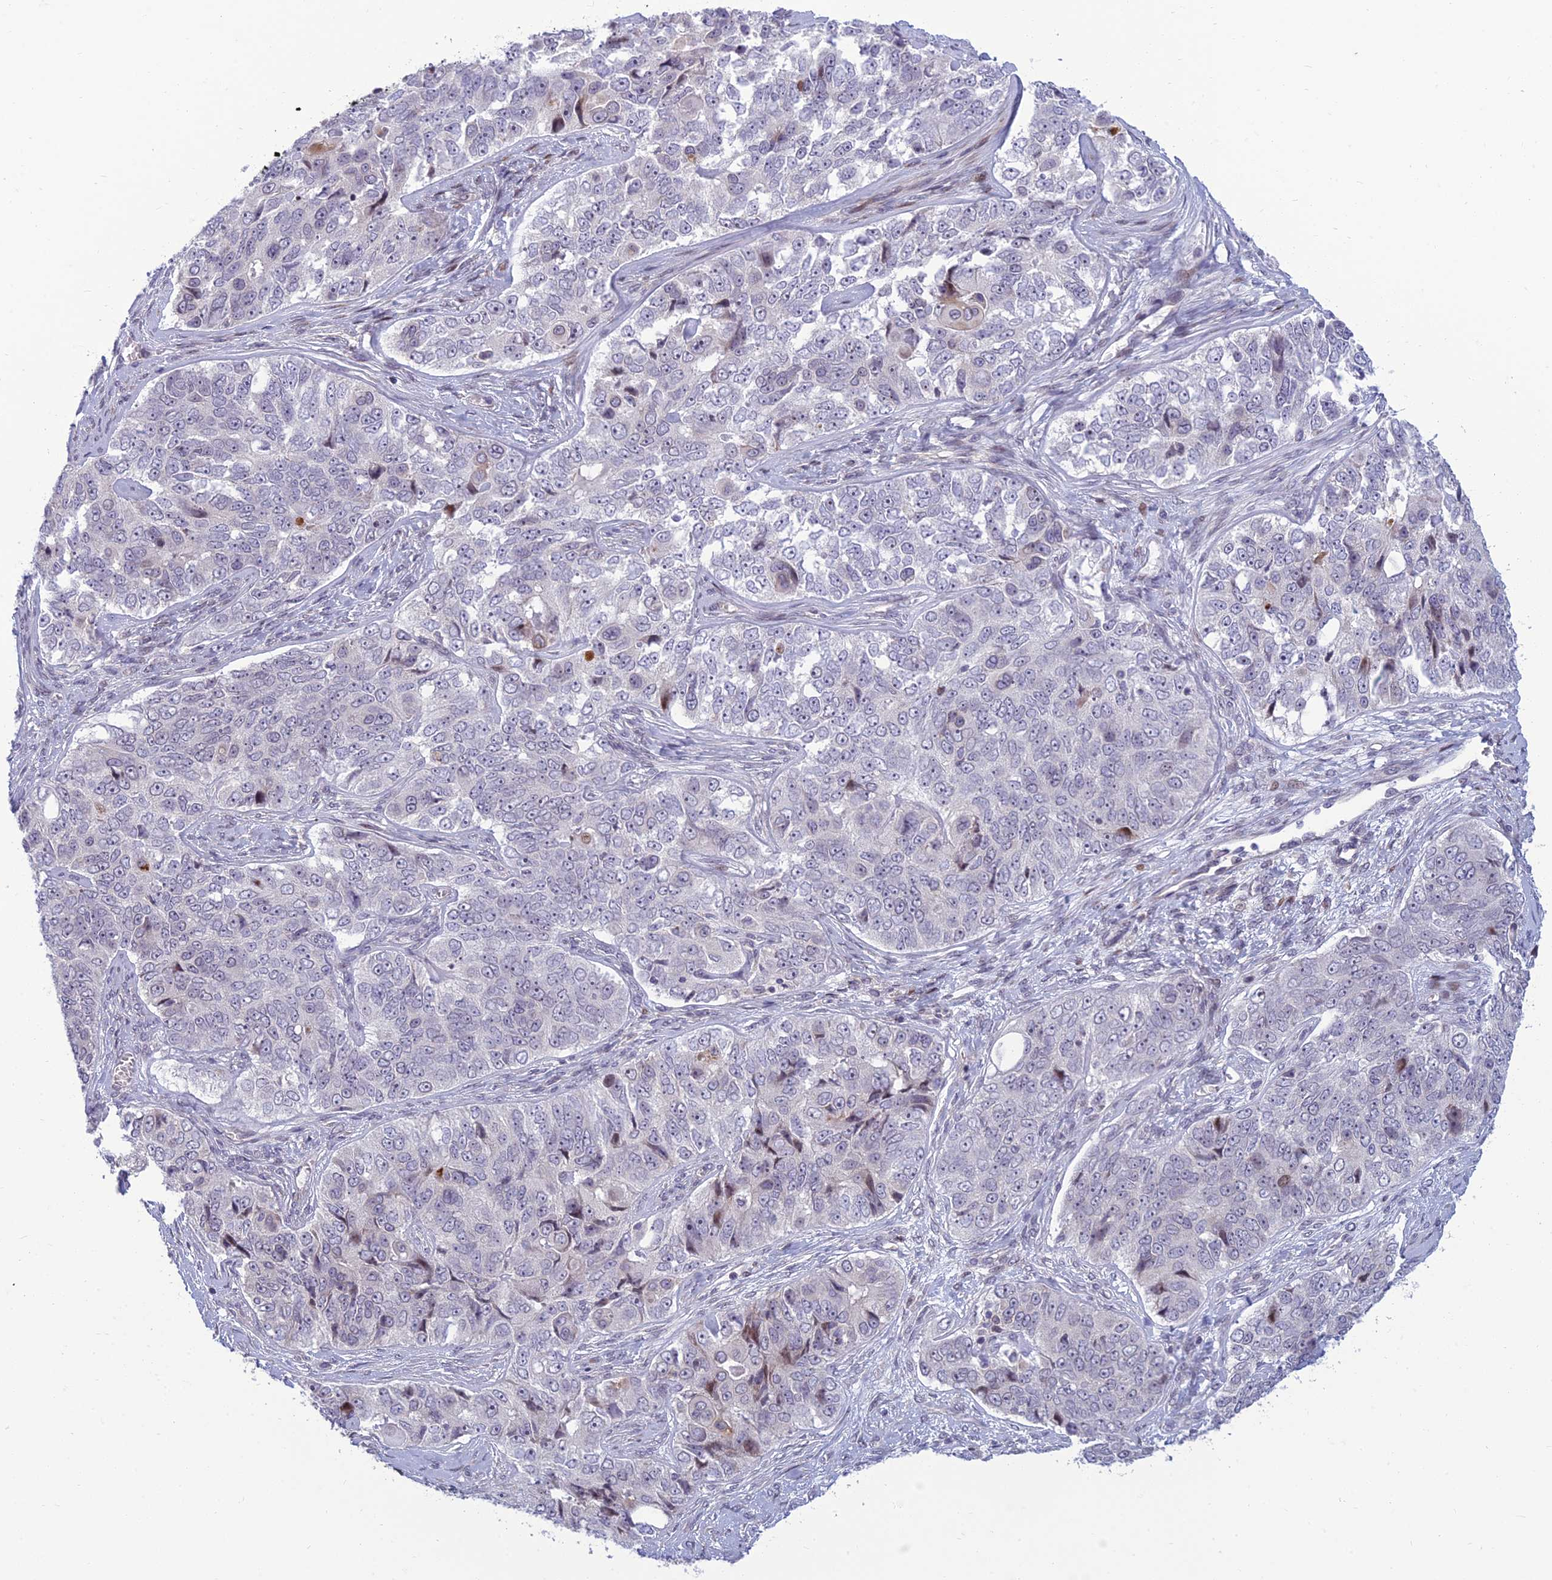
{"staining": {"intensity": "negative", "quantity": "none", "location": "none"}, "tissue": "ovarian cancer", "cell_type": "Tumor cells", "image_type": "cancer", "snomed": [{"axis": "morphology", "description": "Carcinoma, endometroid"}, {"axis": "topography", "description": "Ovary"}], "caption": "A high-resolution photomicrograph shows immunohistochemistry (IHC) staining of ovarian cancer (endometroid carcinoma), which exhibits no significant positivity in tumor cells. The staining was performed using DAB (3,3'-diaminobenzidine) to visualize the protein expression in brown, while the nuclei were stained in blue with hematoxylin (Magnification: 20x).", "gene": "DTX2", "patient": {"sex": "female", "age": 51}}